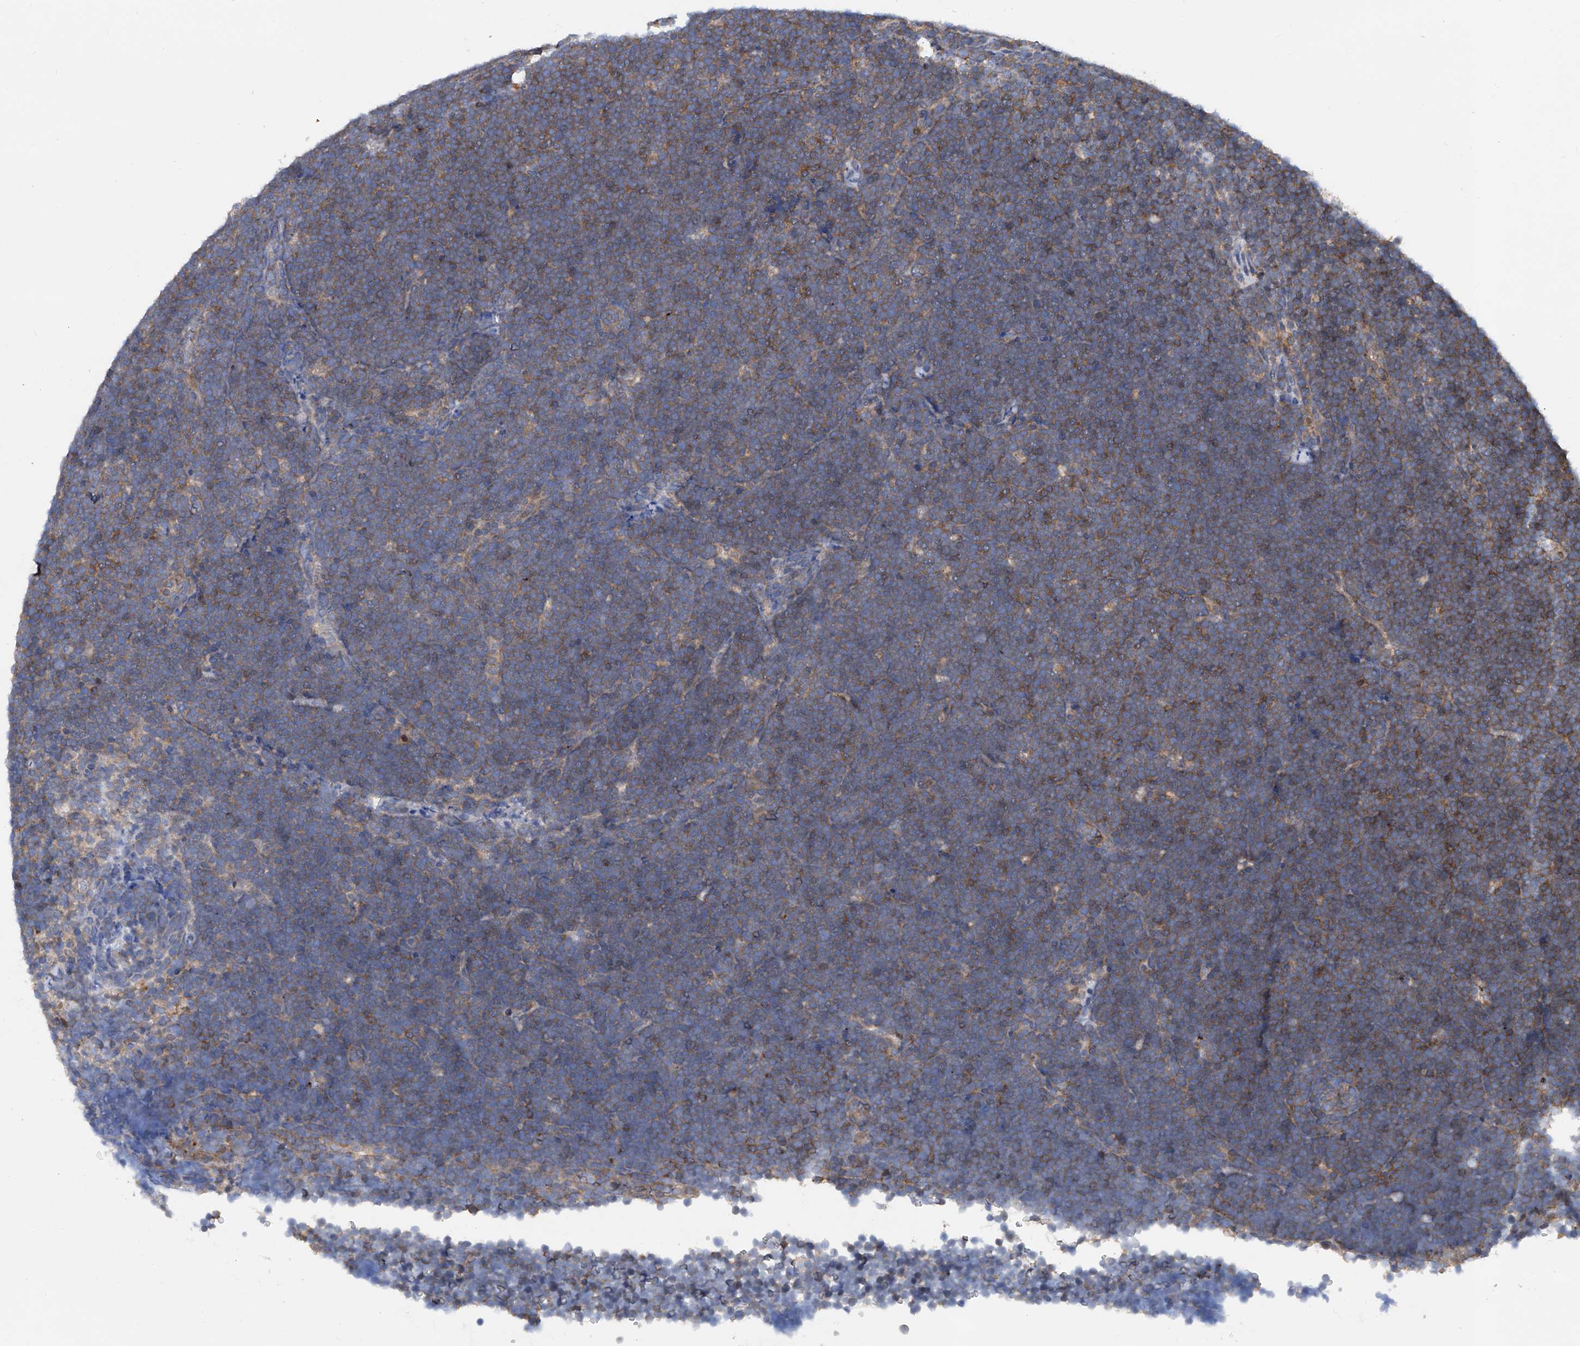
{"staining": {"intensity": "moderate", "quantity": "<25%", "location": "cytoplasmic/membranous"}, "tissue": "lymphoma", "cell_type": "Tumor cells", "image_type": "cancer", "snomed": [{"axis": "morphology", "description": "Malignant lymphoma, non-Hodgkin's type, High grade"}, {"axis": "topography", "description": "Lymph node"}], "caption": "This micrograph shows IHC staining of human lymphoma, with low moderate cytoplasmic/membranous staining in about <25% of tumor cells.", "gene": "NT5C3A", "patient": {"sex": "male", "age": 13}}